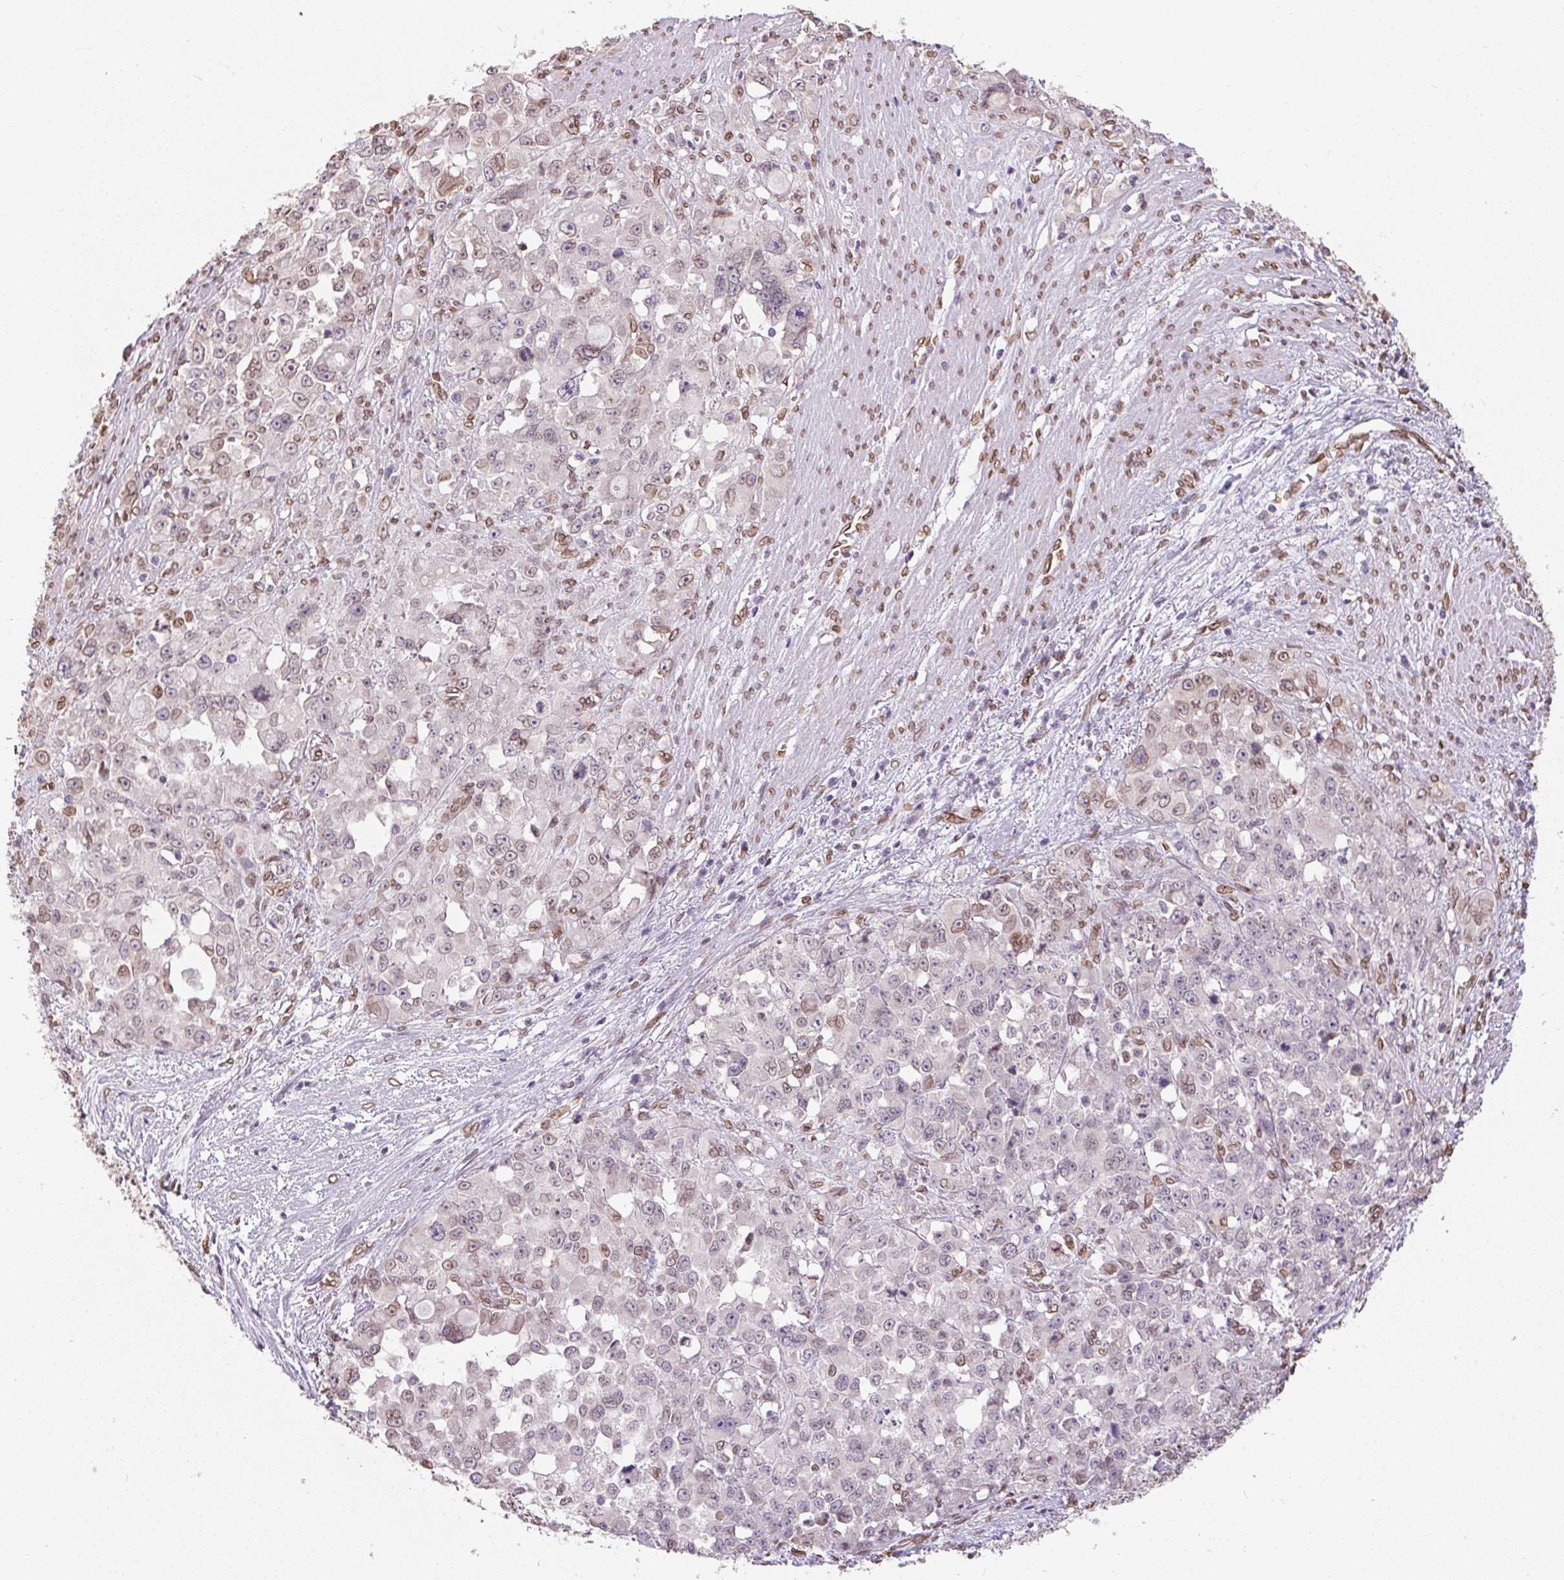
{"staining": {"intensity": "weak", "quantity": "<25%", "location": "cytoplasmic/membranous,nuclear"}, "tissue": "stomach cancer", "cell_type": "Tumor cells", "image_type": "cancer", "snomed": [{"axis": "morphology", "description": "Adenocarcinoma, NOS"}, {"axis": "topography", "description": "Stomach"}], "caption": "A histopathology image of human stomach cancer (adenocarcinoma) is negative for staining in tumor cells.", "gene": "TMEM175", "patient": {"sex": "female", "age": 76}}